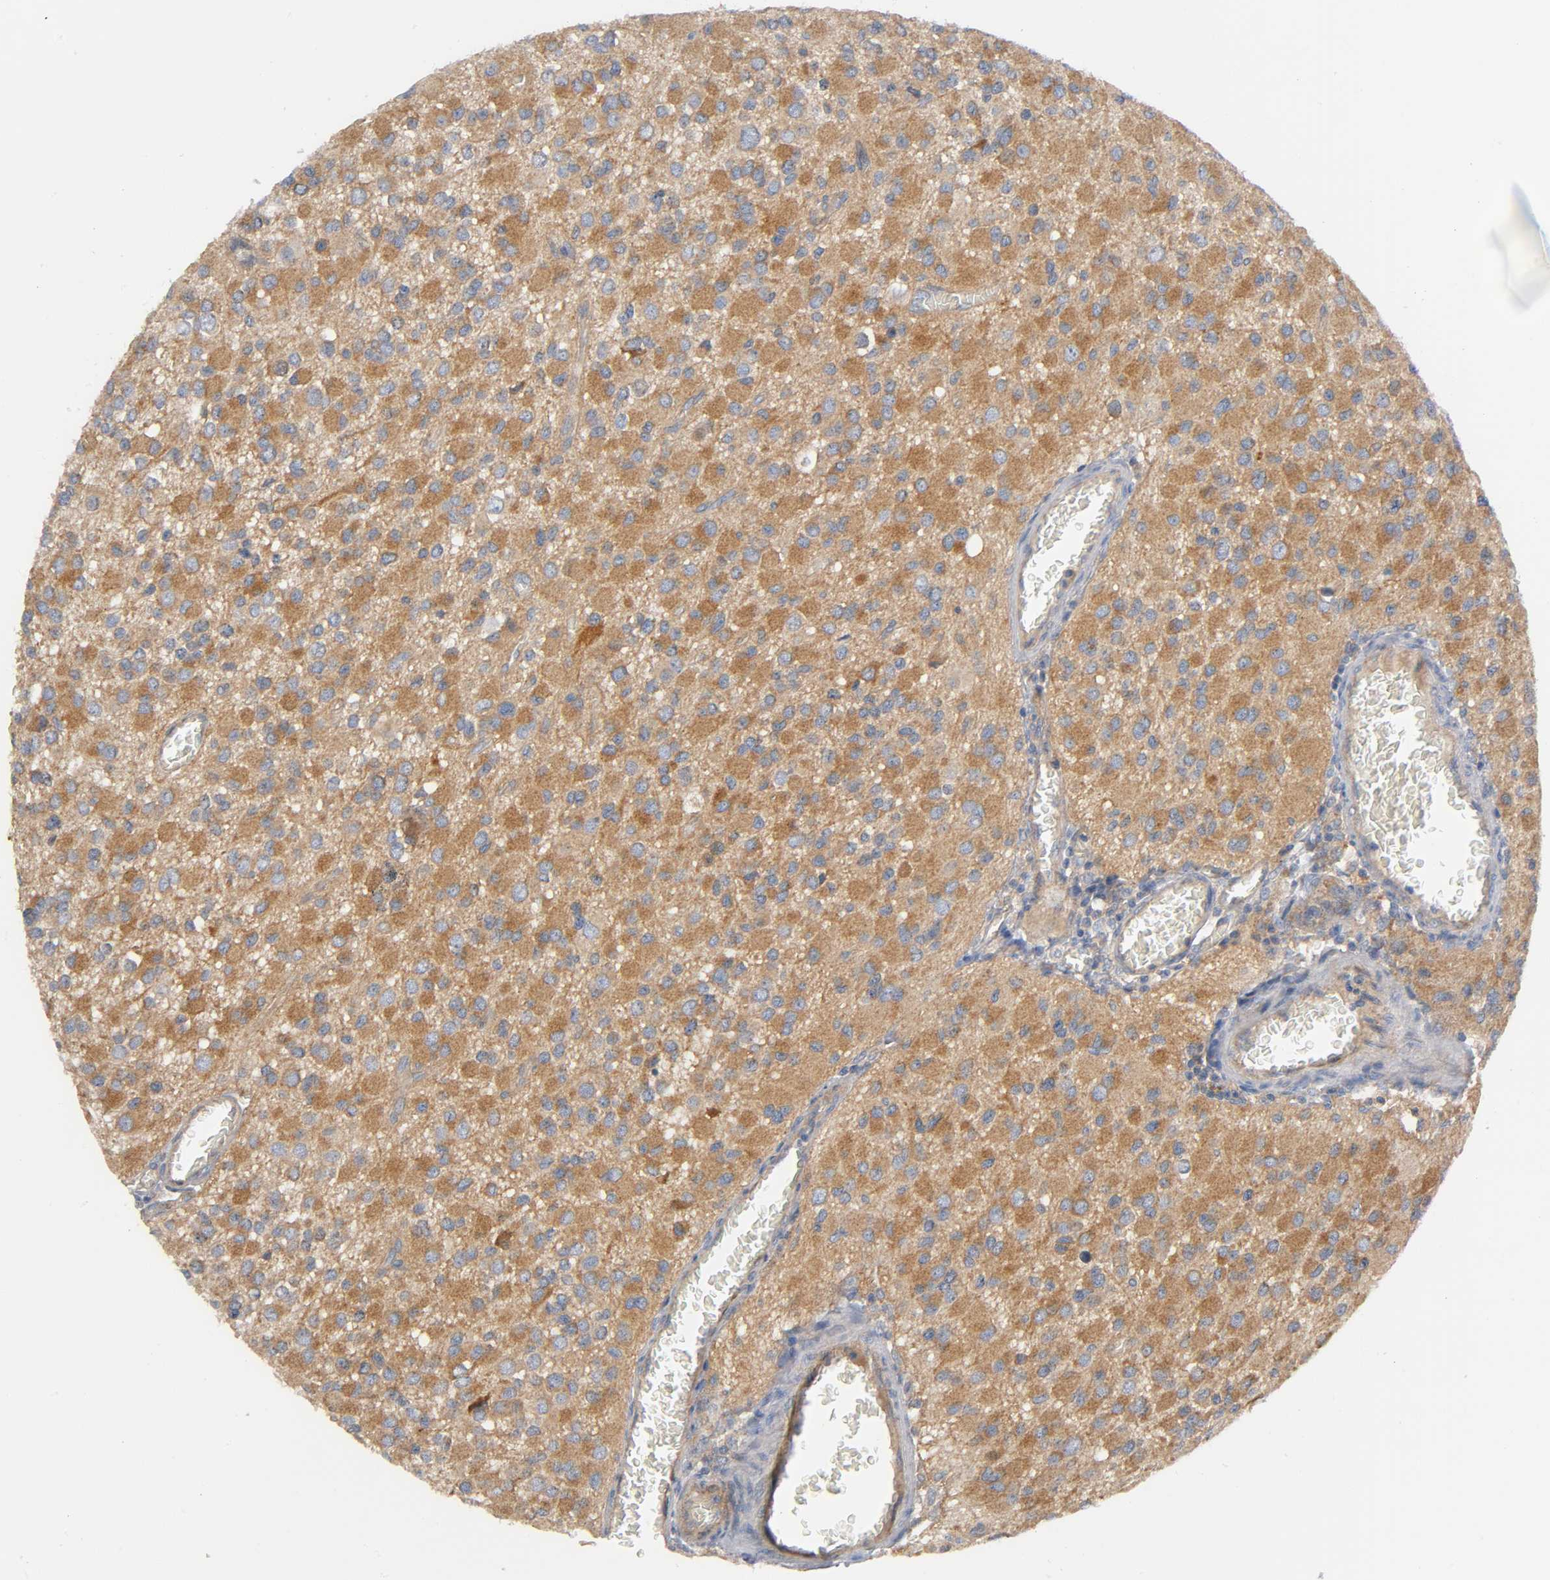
{"staining": {"intensity": "moderate", "quantity": ">75%", "location": "cytoplasmic/membranous"}, "tissue": "glioma", "cell_type": "Tumor cells", "image_type": "cancer", "snomed": [{"axis": "morphology", "description": "Glioma, malignant, Low grade"}, {"axis": "topography", "description": "Brain"}], "caption": "The immunohistochemical stain shows moderate cytoplasmic/membranous expression in tumor cells of glioma tissue.", "gene": "HDAC6", "patient": {"sex": "male", "age": 42}}